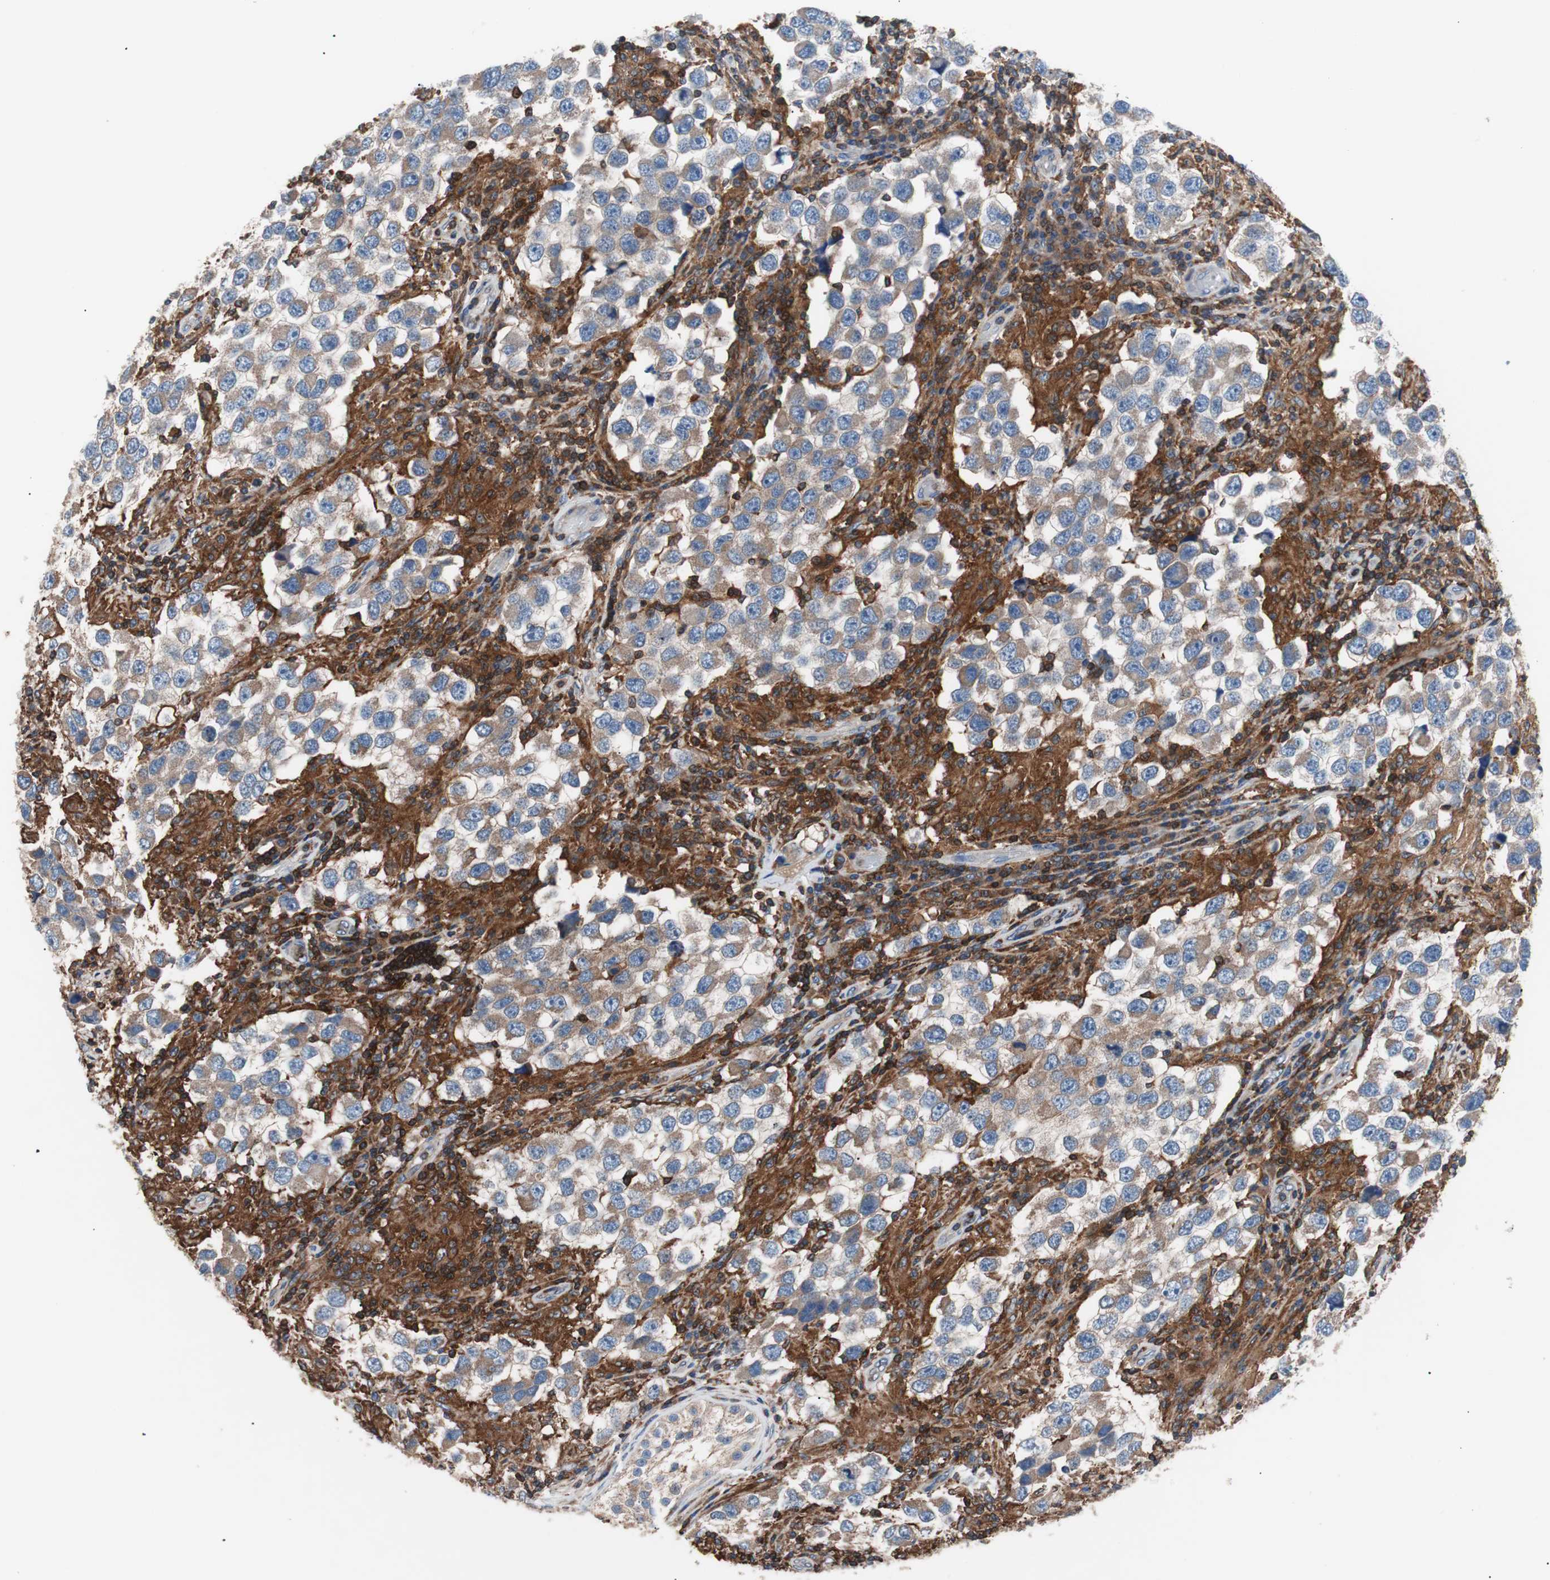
{"staining": {"intensity": "moderate", "quantity": ">75%", "location": "cytoplasmic/membranous"}, "tissue": "testis cancer", "cell_type": "Tumor cells", "image_type": "cancer", "snomed": [{"axis": "morphology", "description": "Carcinoma, Embryonal, NOS"}, {"axis": "topography", "description": "Testis"}], "caption": "IHC of human testis embryonal carcinoma exhibits medium levels of moderate cytoplasmic/membranous staining in about >75% of tumor cells.", "gene": "PIK3R1", "patient": {"sex": "male", "age": 21}}